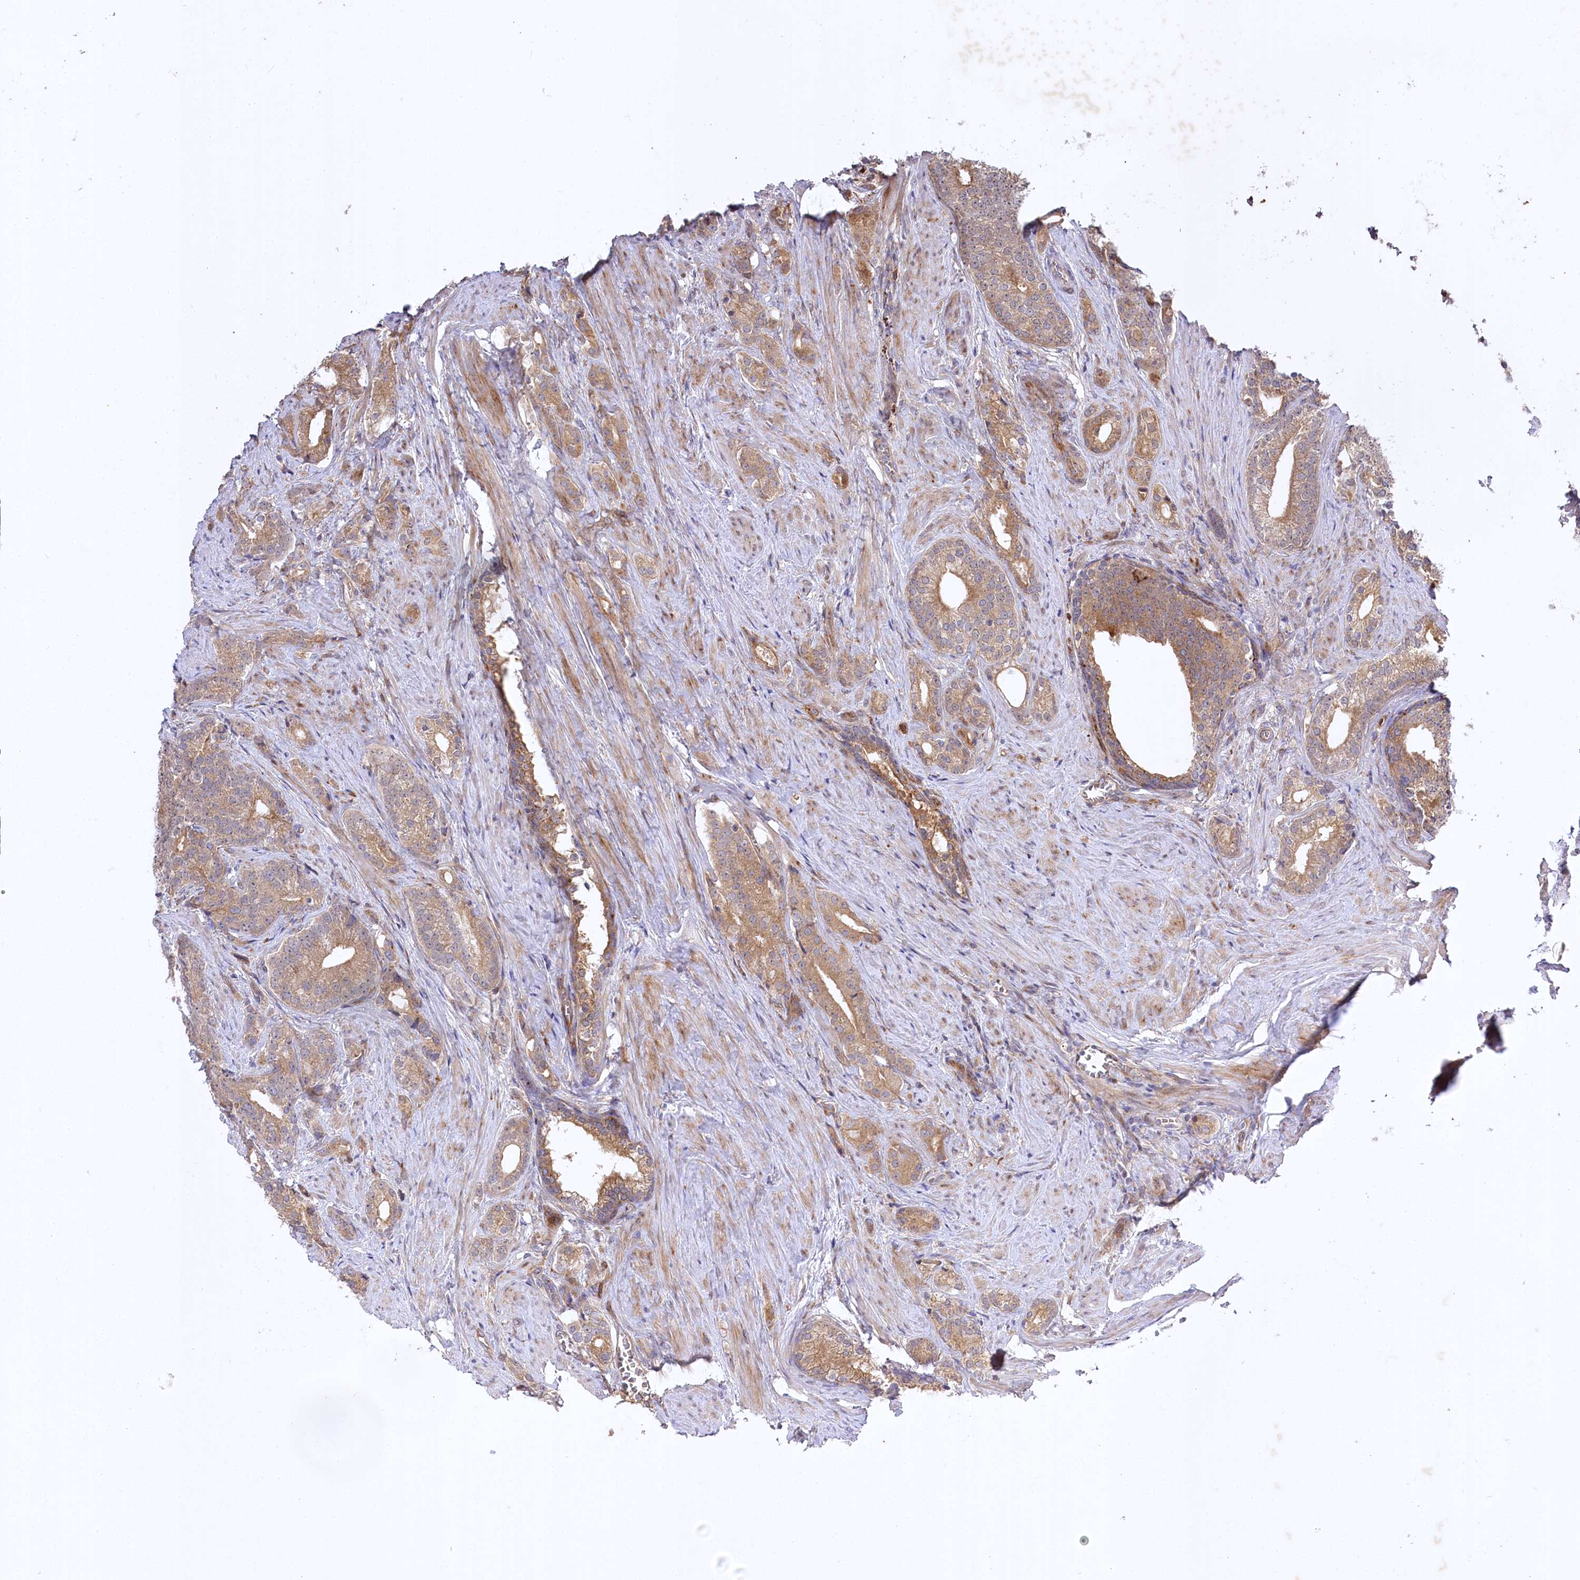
{"staining": {"intensity": "moderate", "quantity": ">75%", "location": "cytoplasmic/membranous"}, "tissue": "prostate cancer", "cell_type": "Tumor cells", "image_type": "cancer", "snomed": [{"axis": "morphology", "description": "Adenocarcinoma, Low grade"}, {"axis": "topography", "description": "Prostate"}], "caption": "Immunohistochemistry of human prostate low-grade adenocarcinoma reveals medium levels of moderate cytoplasmic/membranous expression in about >75% of tumor cells.", "gene": "TRUB1", "patient": {"sex": "male", "age": 71}}